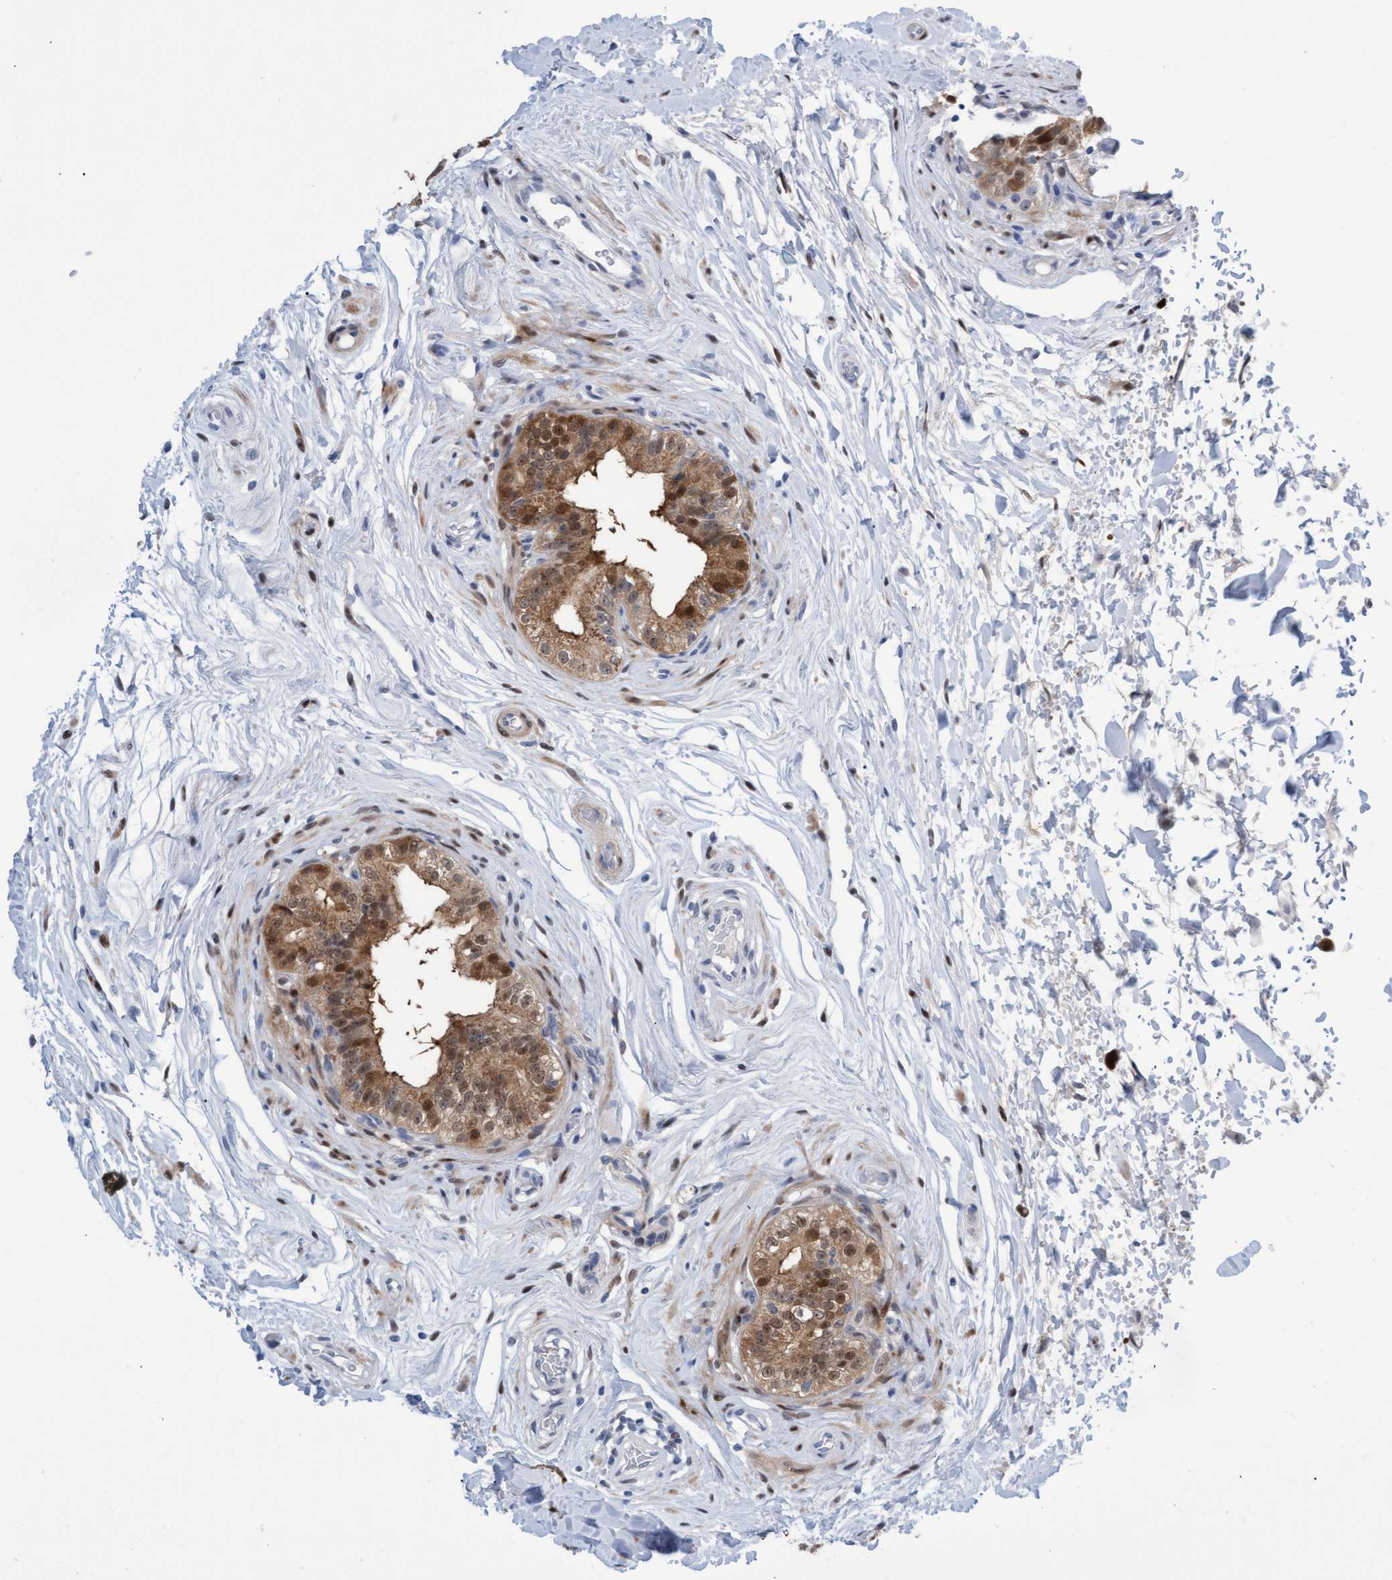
{"staining": {"intensity": "moderate", "quantity": ">75%", "location": "cytoplasmic/membranous,nuclear"}, "tissue": "epididymis", "cell_type": "Glandular cells", "image_type": "normal", "snomed": [{"axis": "morphology", "description": "Normal tissue, NOS"}, {"axis": "topography", "description": "Testis"}, {"axis": "topography", "description": "Epididymis"}], "caption": "Protein expression analysis of benign human epididymis reveals moderate cytoplasmic/membranous,nuclear positivity in about >75% of glandular cells. The protein of interest is stained brown, and the nuclei are stained in blue (DAB (3,3'-diaminobenzidine) IHC with brightfield microscopy, high magnification).", "gene": "PINX1", "patient": {"sex": "male", "age": 36}}